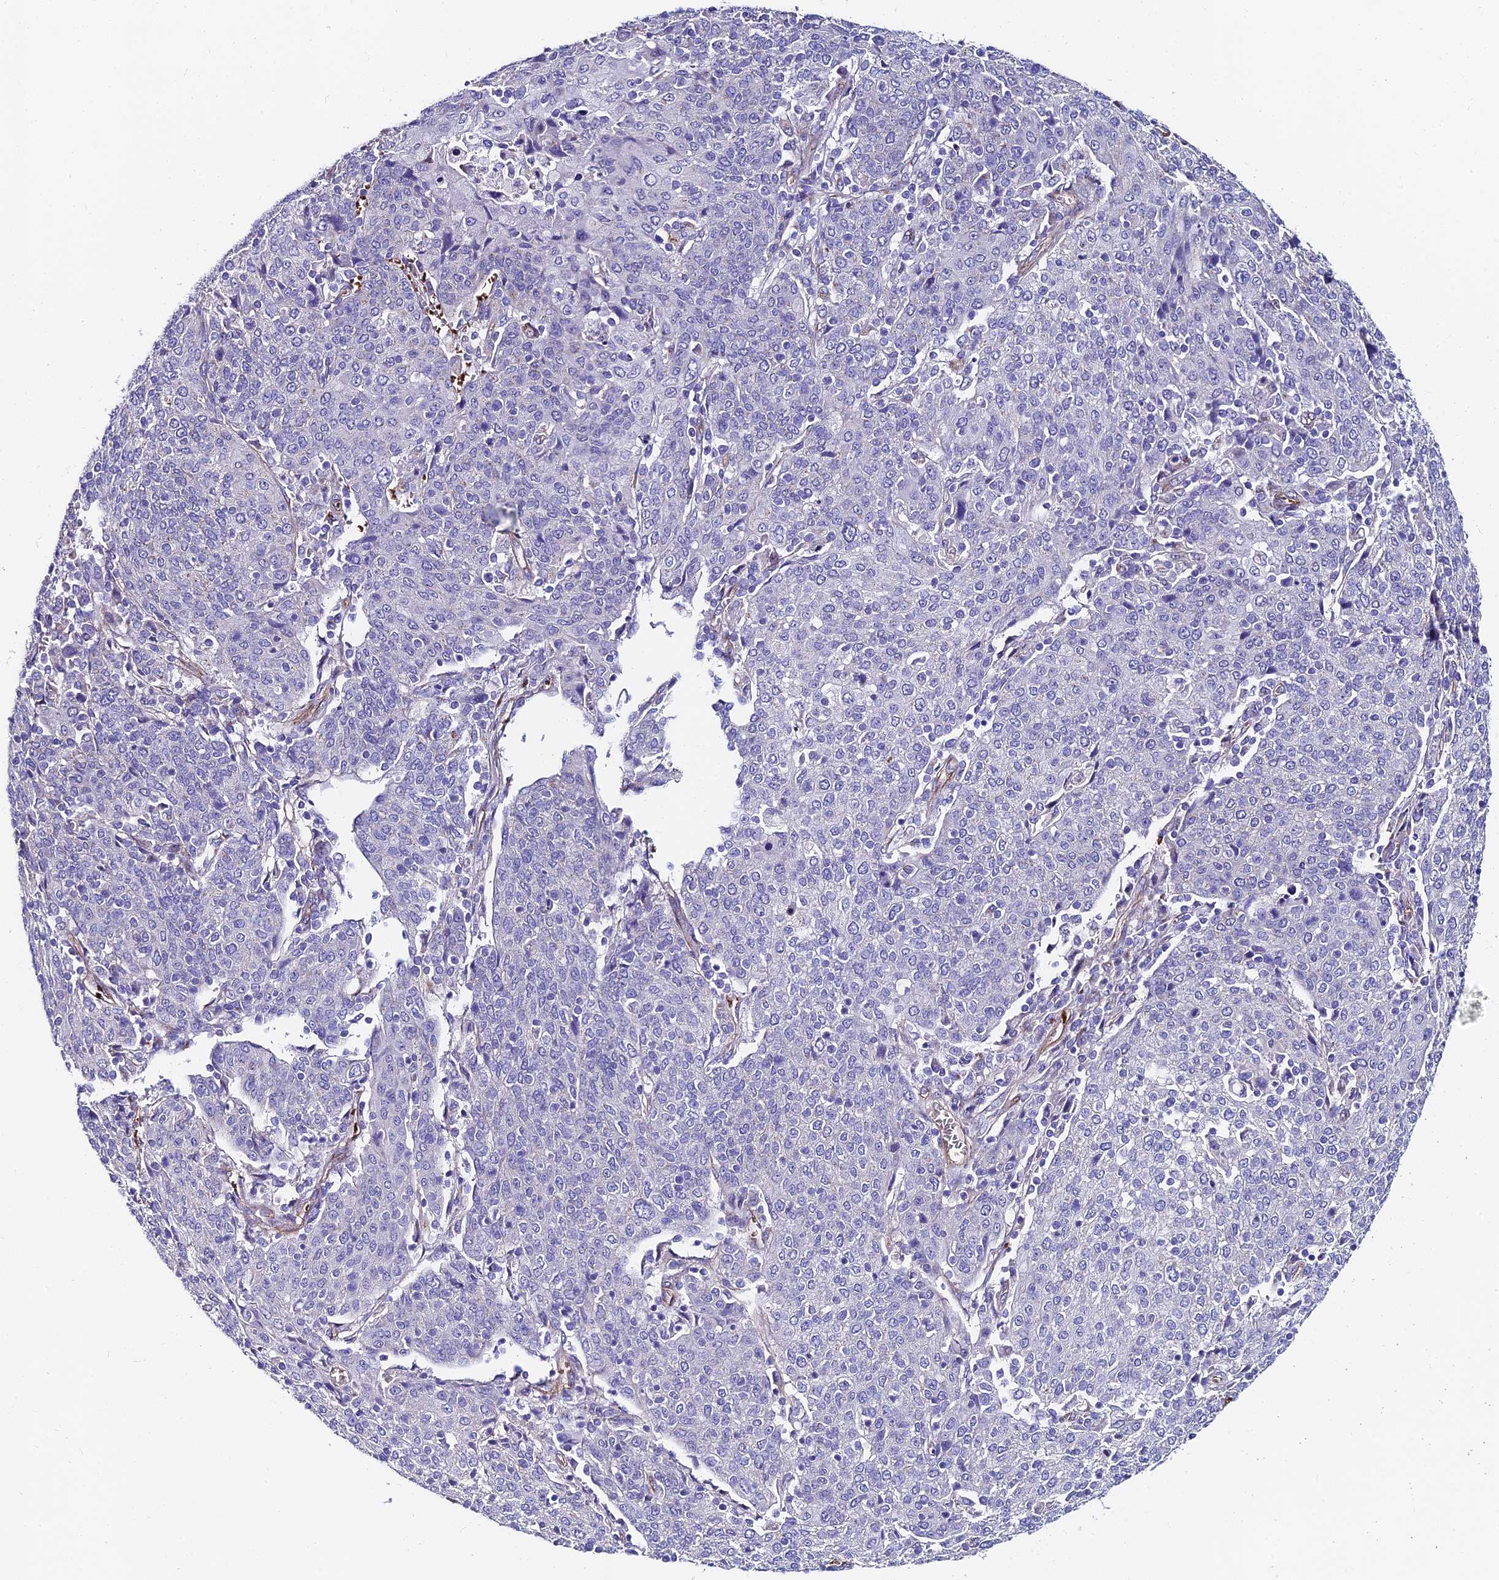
{"staining": {"intensity": "negative", "quantity": "none", "location": "none"}, "tissue": "cervical cancer", "cell_type": "Tumor cells", "image_type": "cancer", "snomed": [{"axis": "morphology", "description": "Squamous cell carcinoma, NOS"}, {"axis": "topography", "description": "Cervix"}], "caption": "There is no significant positivity in tumor cells of squamous cell carcinoma (cervical).", "gene": "ADGRF3", "patient": {"sex": "female", "age": 67}}